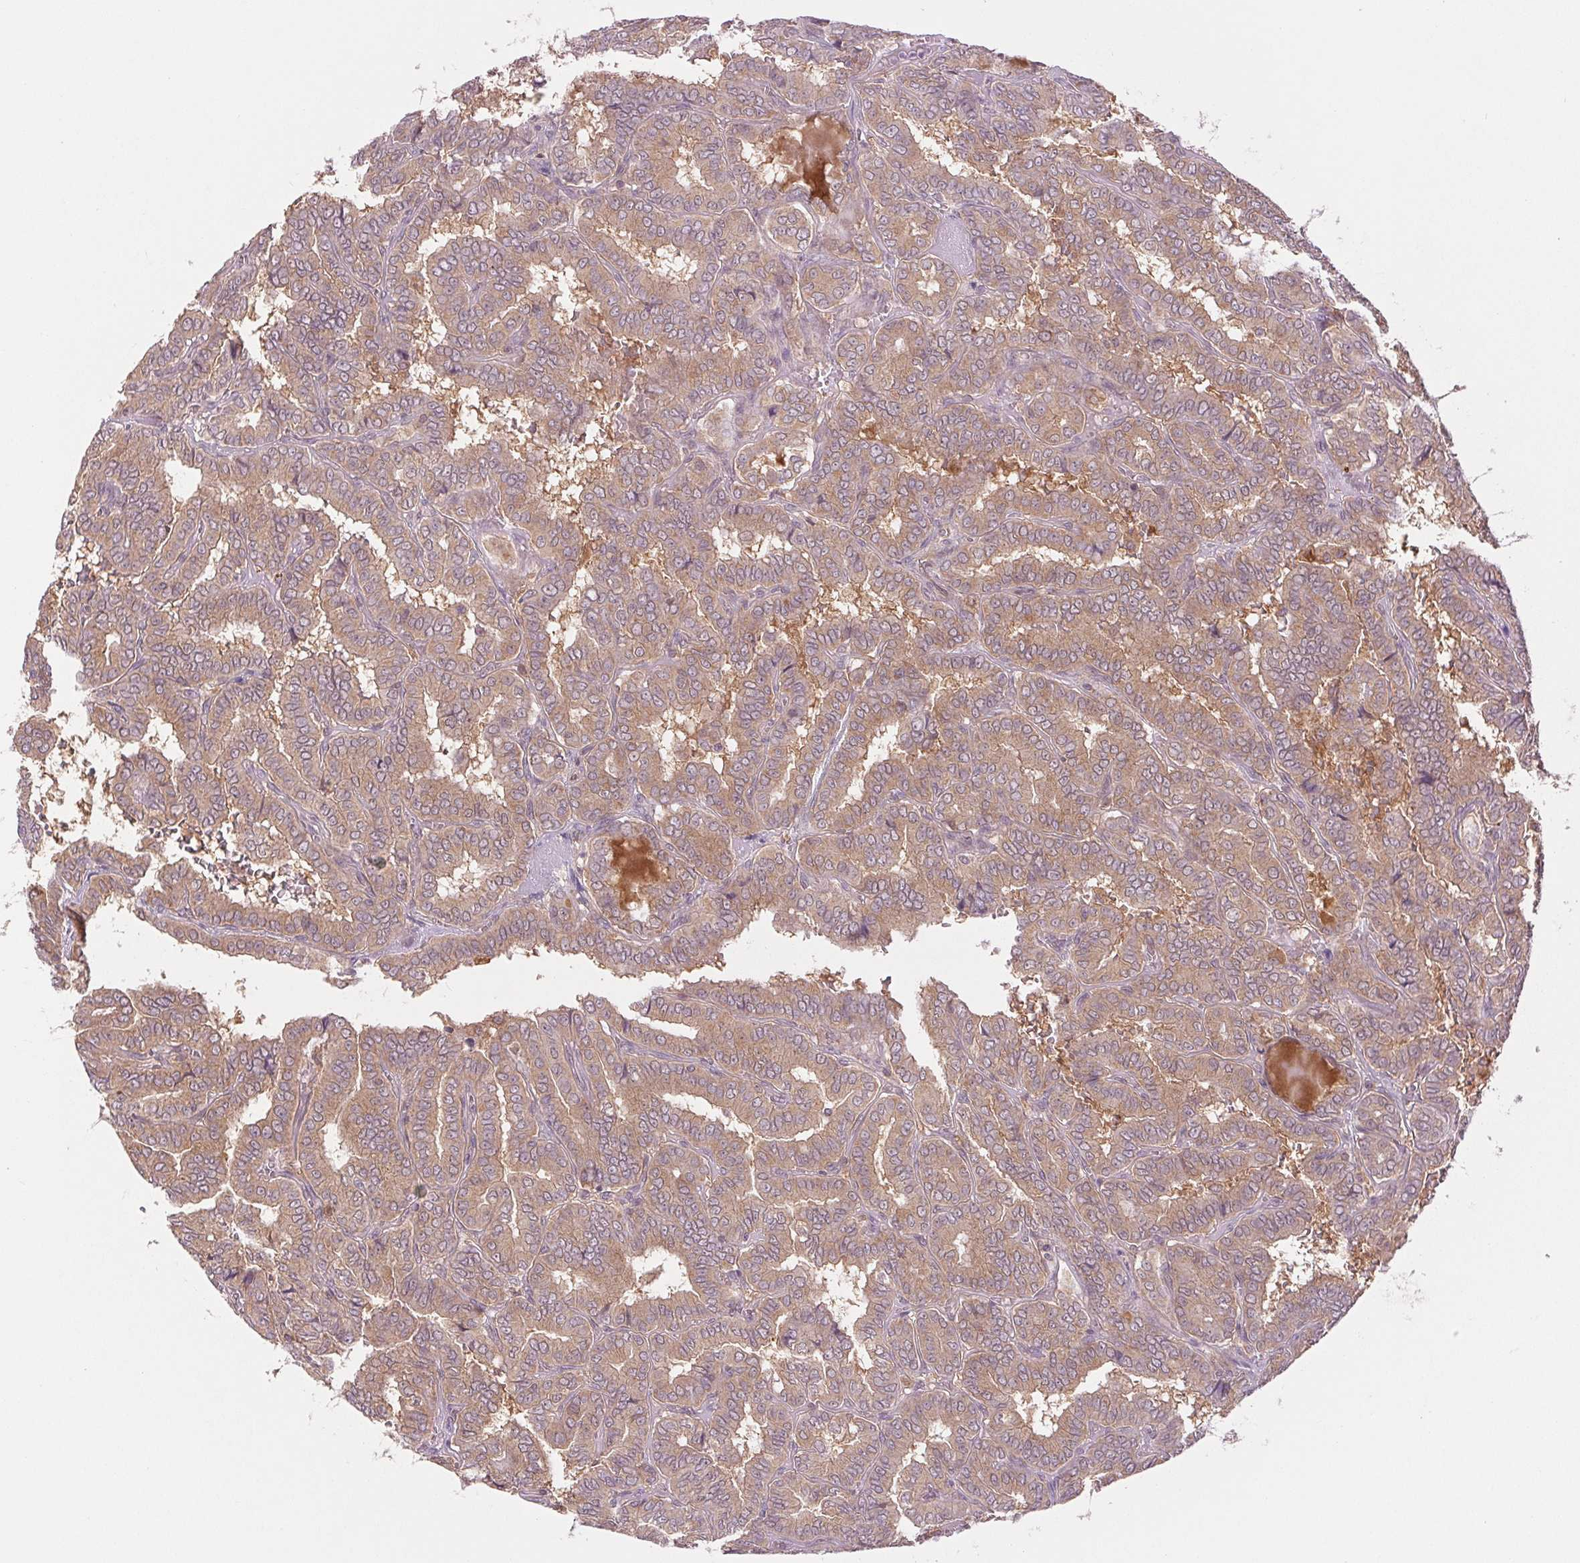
{"staining": {"intensity": "moderate", "quantity": ">75%", "location": "cytoplasmic/membranous"}, "tissue": "thyroid cancer", "cell_type": "Tumor cells", "image_type": "cancer", "snomed": [{"axis": "morphology", "description": "Papillary adenocarcinoma, NOS"}, {"axis": "topography", "description": "Thyroid gland"}], "caption": "This micrograph demonstrates IHC staining of human thyroid cancer, with medium moderate cytoplasmic/membranous expression in approximately >75% of tumor cells.", "gene": "MAP3K5", "patient": {"sex": "female", "age": 46}}